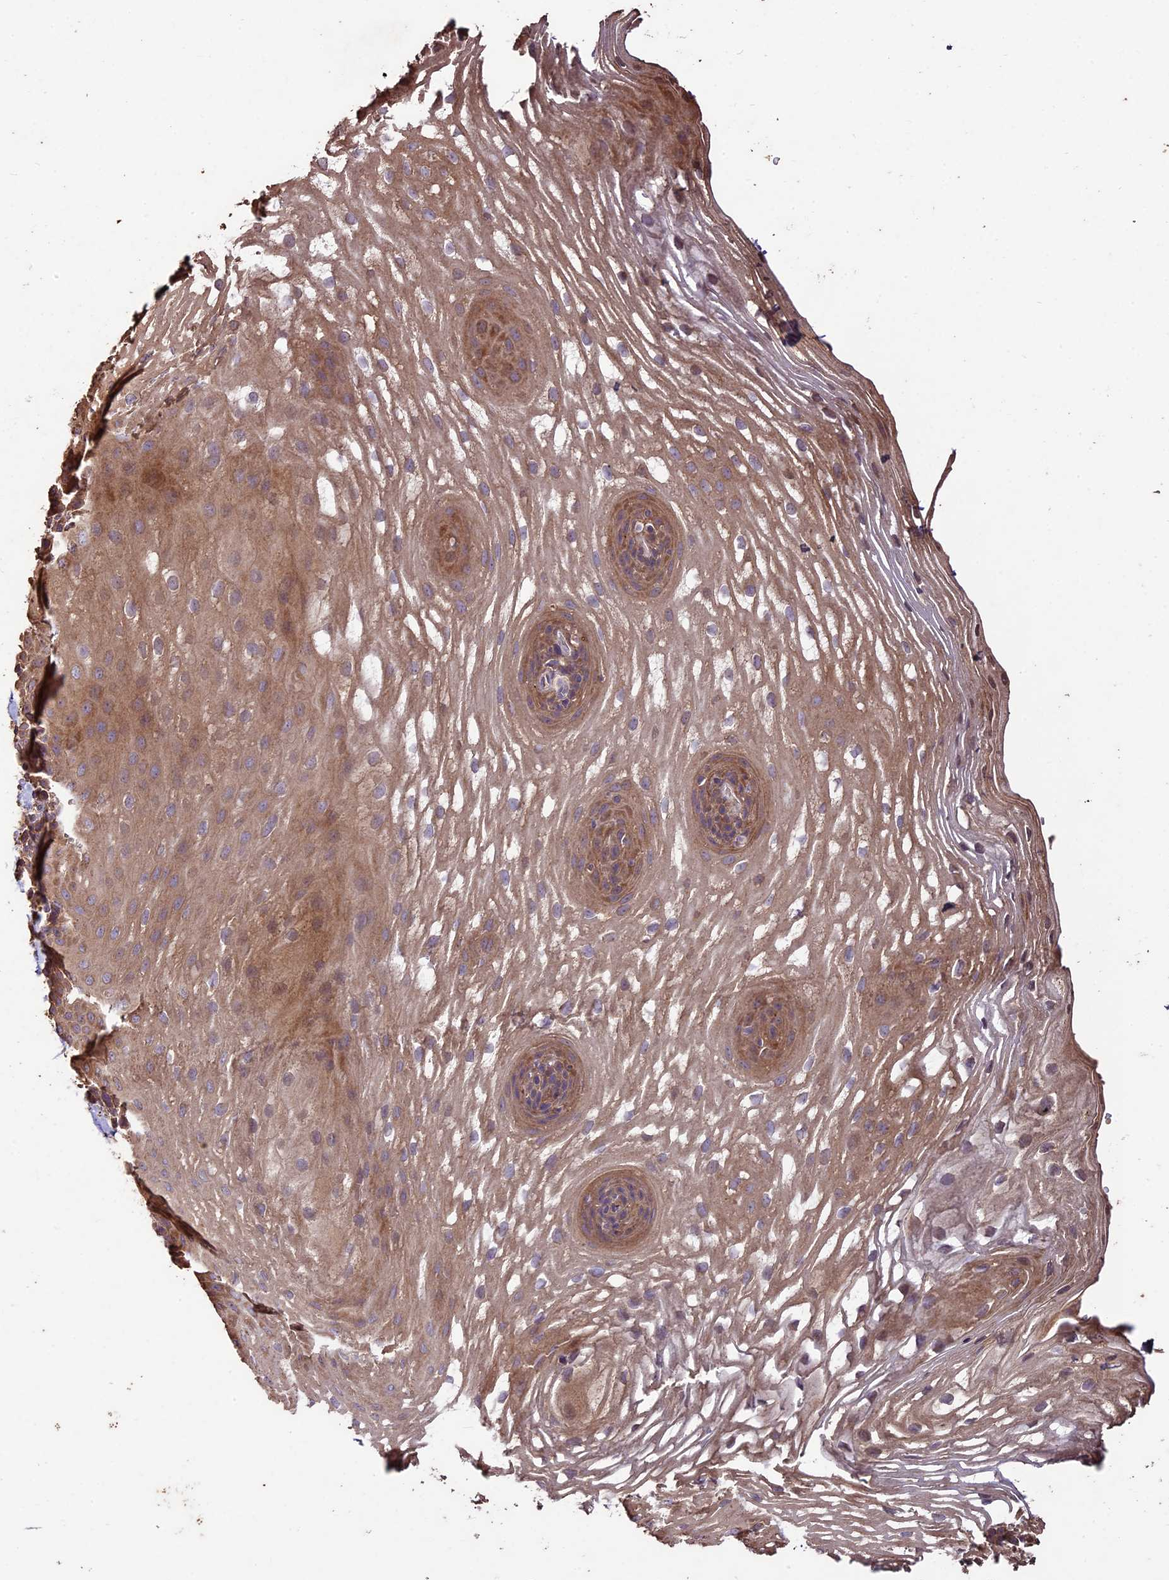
{"staining": {"intensity": "moderate", "quantity": "25%-75%", "location": "cytoplasmic/membranous"}, "tissue": "esophagus", "cell_type": "Squamous epithelial cells", "image_type": "normal", "snomed": [{"axis": "morphology", "description": "Normal tissue, NOS"}, {"axis": "topography", "description": "Esophagus"}], "caption": "A high-resolution photomicrograph shows immunohistochemistry staining of normal esophagus, which displays moderate cytoplasmic/membranous positivity in about 25%-75% of squamous epithelial cells.", "gene": "CRLF1", "patient": {"sex": "female", "age": 66}}